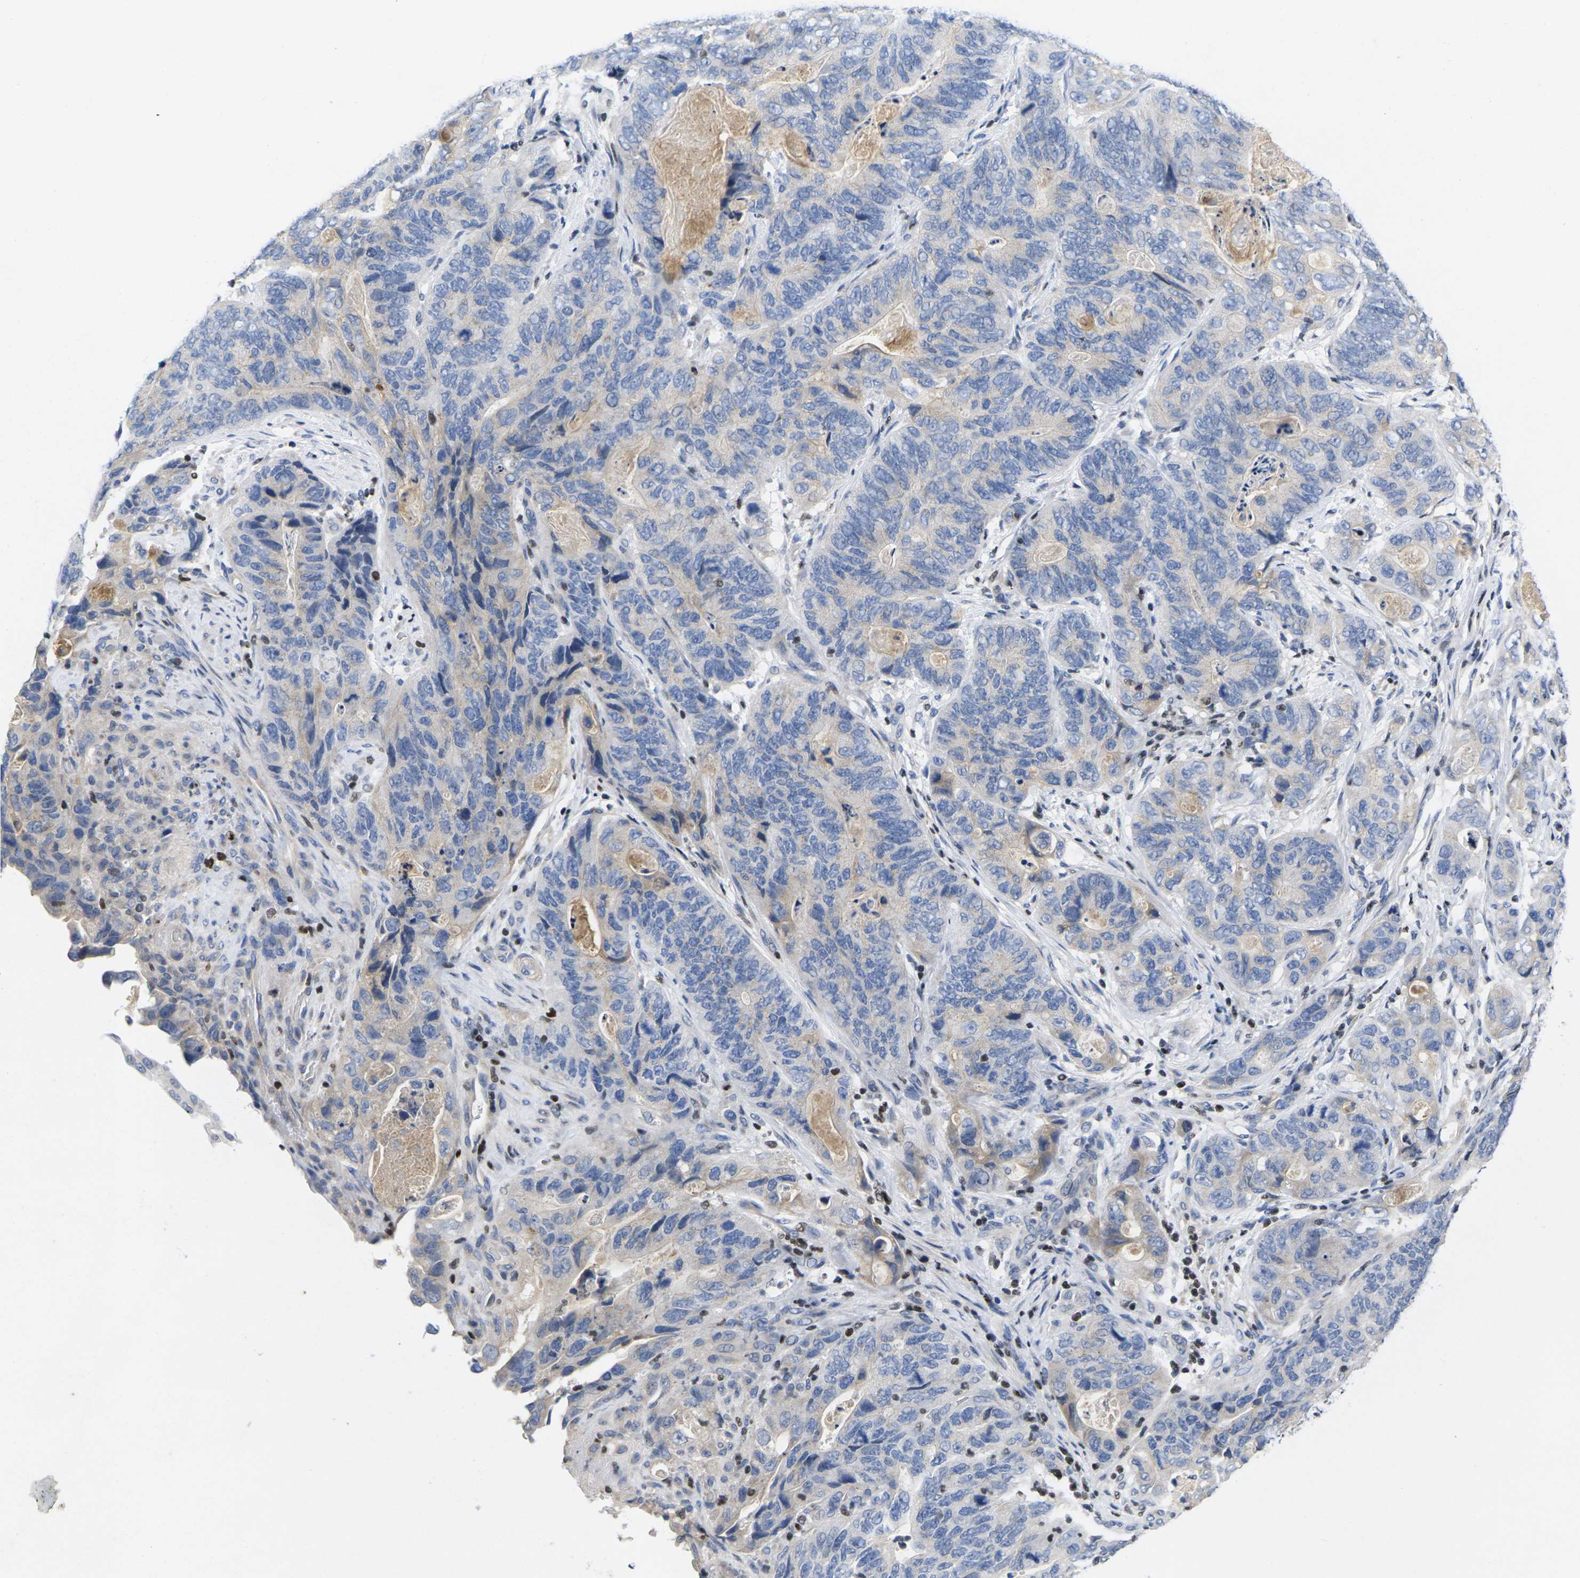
{"staining": {"intensity": "negative", "quantity": "none", "location": "none"}, "tissue": "stomach cancer", "cell_type": "Tumor cells", "image_type": "cancer", "snomed": [{"axis": "morphology", "description": "Adenocarcinoma, NOS"}, {"axis": "topography", "description": "Stomach"}], "caption": "Immunohistochemical staining of adenocarcinoma (stomach) reveals no significant positivity in tumor cells.", "gene": "IKZF1", "patient": {"sex": "female", "age": 89}}